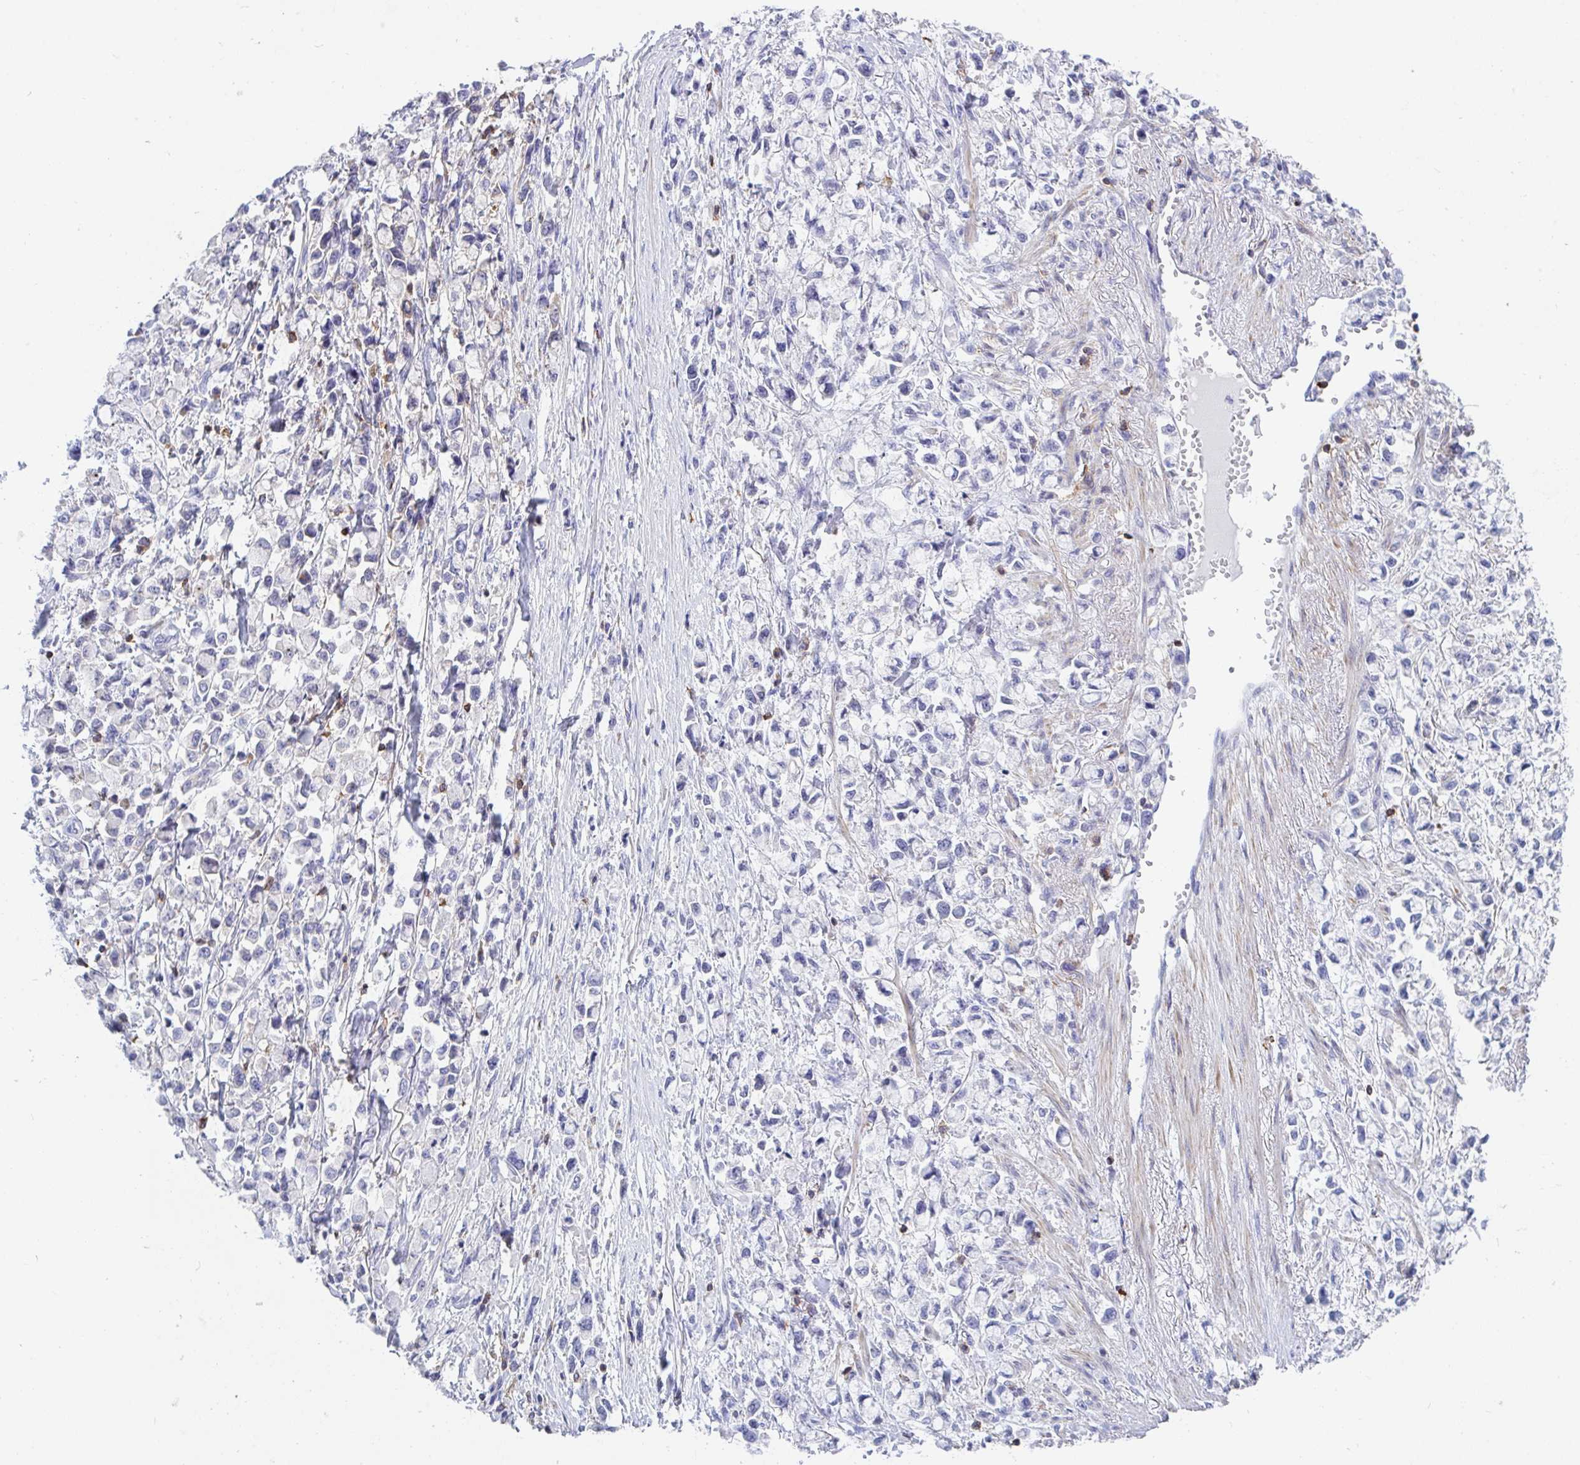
{"staining": {"intensity": "negative", "quantity": "none", "location": "none"}, "tissue": "stomach cancer", "cell_type": "Tumor cells", "image_type": "cancer", "snomed": [{"axis": "morphology", "description": "Adenocarcinoma, NOS"}, {"axis": "topography", "description": "Stomach"}], "caption": "Stomach cancer (adenocarcinoma) stained for a protein using immunohistochemistry demonstrates no expression tumor cells.", "gene": "FRMD3", "patient": {"sex": "female", "age": 81}}